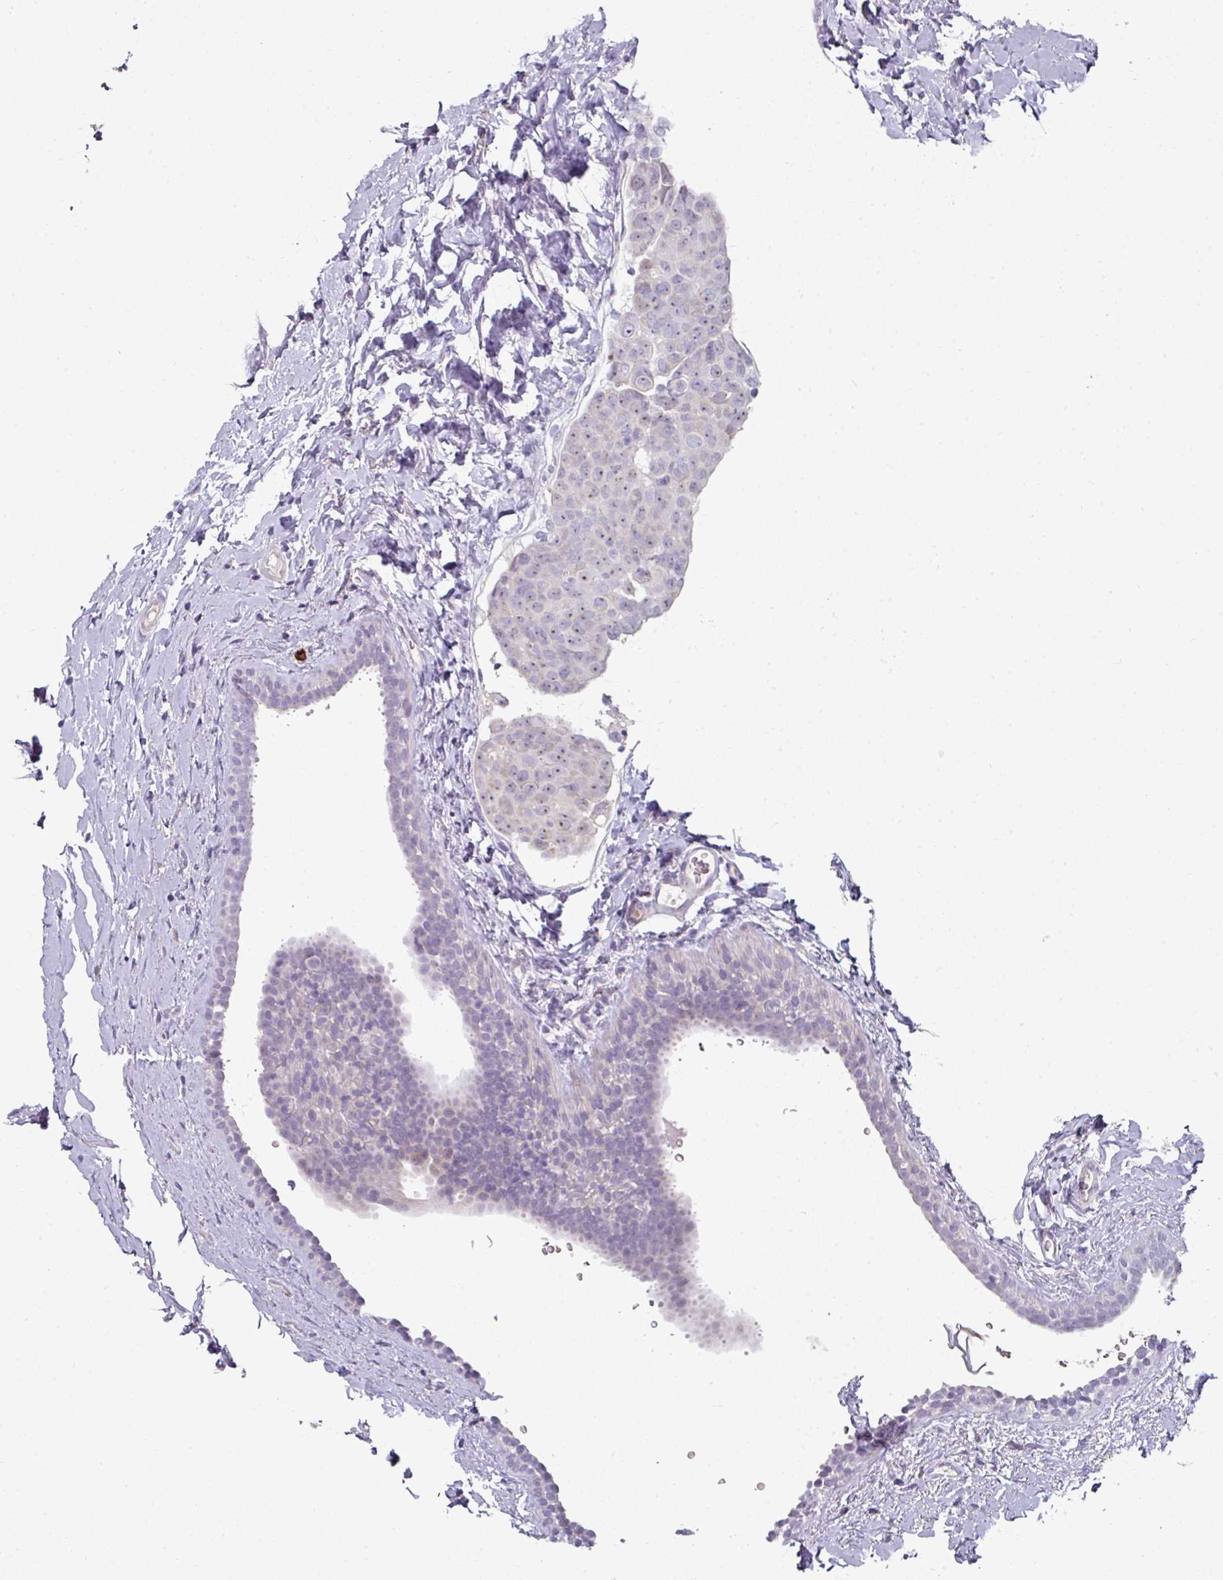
{"staining": {"intensity": "negative", "quantity": "none", "location": "none"}, "tissue": "breast cancer", "cell_type": "Tumor cells", "image_type": "cancer", "snomed": [{"axis": "morphology", "description": "Duct carcinoma"}, {"axis": "topography", "description": "Breast"}], "caption": "Tumor cells are negative for protein expression in human breast cancer. Brightfield microscopy of immunohistochemistry (IHC) stained with DAB (3,3'-diaminobenzidine) (brown) and hematoxylin (blue), captured at high magnification.", "gene": "FHAD1", "patient": {"sex": "female", "age": 40}}